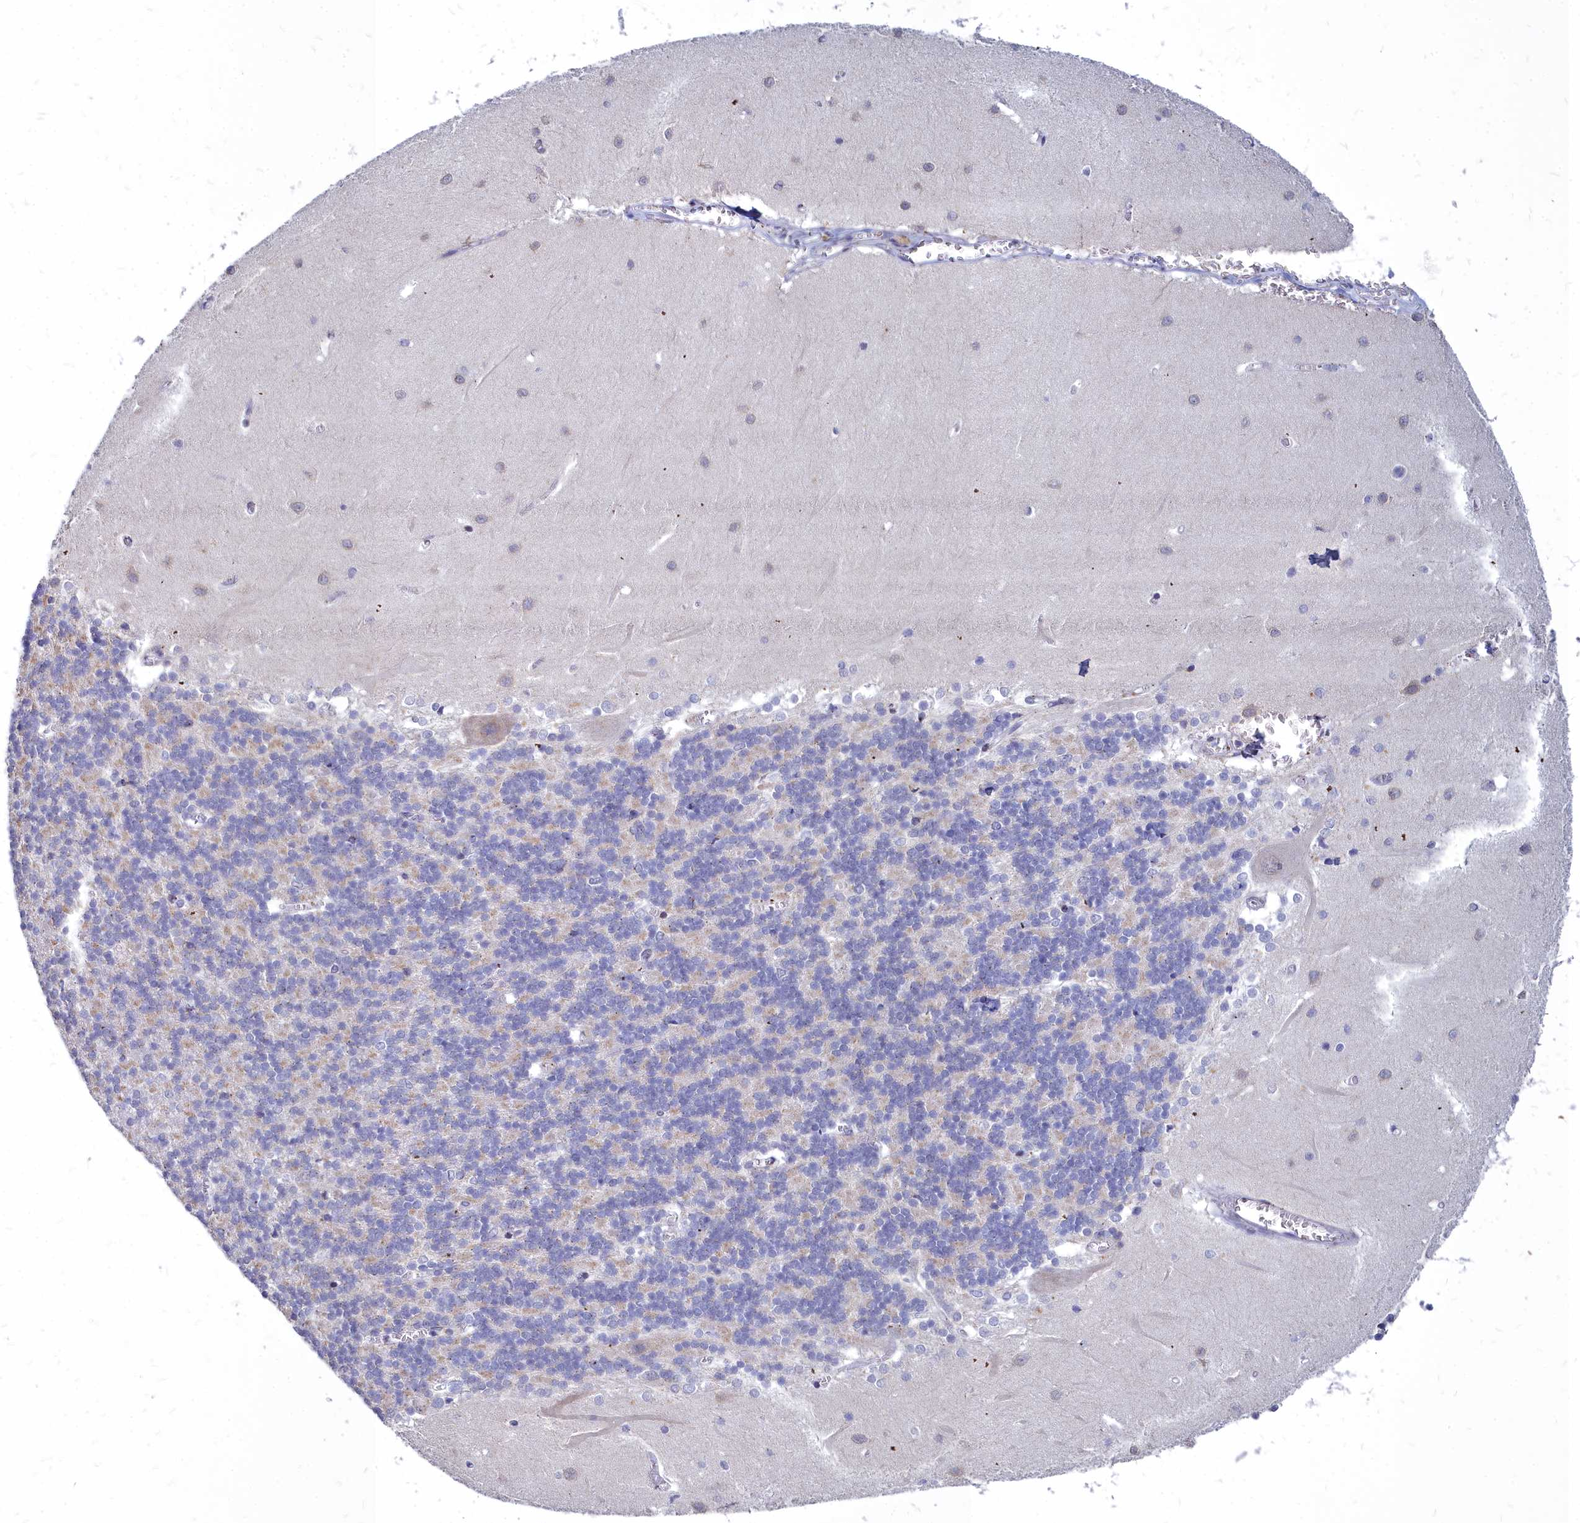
{"staining": {"intensity": "weak", "quantity": "25%-75%", "location": "cytoplasmic/membranous"}, "tissue": "cerebellum", "cell_type": "Cells in granular layer", "image_type": "normal", "snomed": [{"axis": "morphology", "description": "Normal tissue, NOS"}, {"axis": "topography", "description": "Cerebellum"}], "caption": "The immunohistochemical stain shows weak cytoplasmic/membranous positivity in cells in granular layer of benign cerebellum. The staining was performed using DAB to visualize the protein expression in brown, while the nuclei were stained in blue with hematoxylin (Magnification: 20x).", "gene": "NOXA1", "patient": {"sex": "male", "age": 37}}